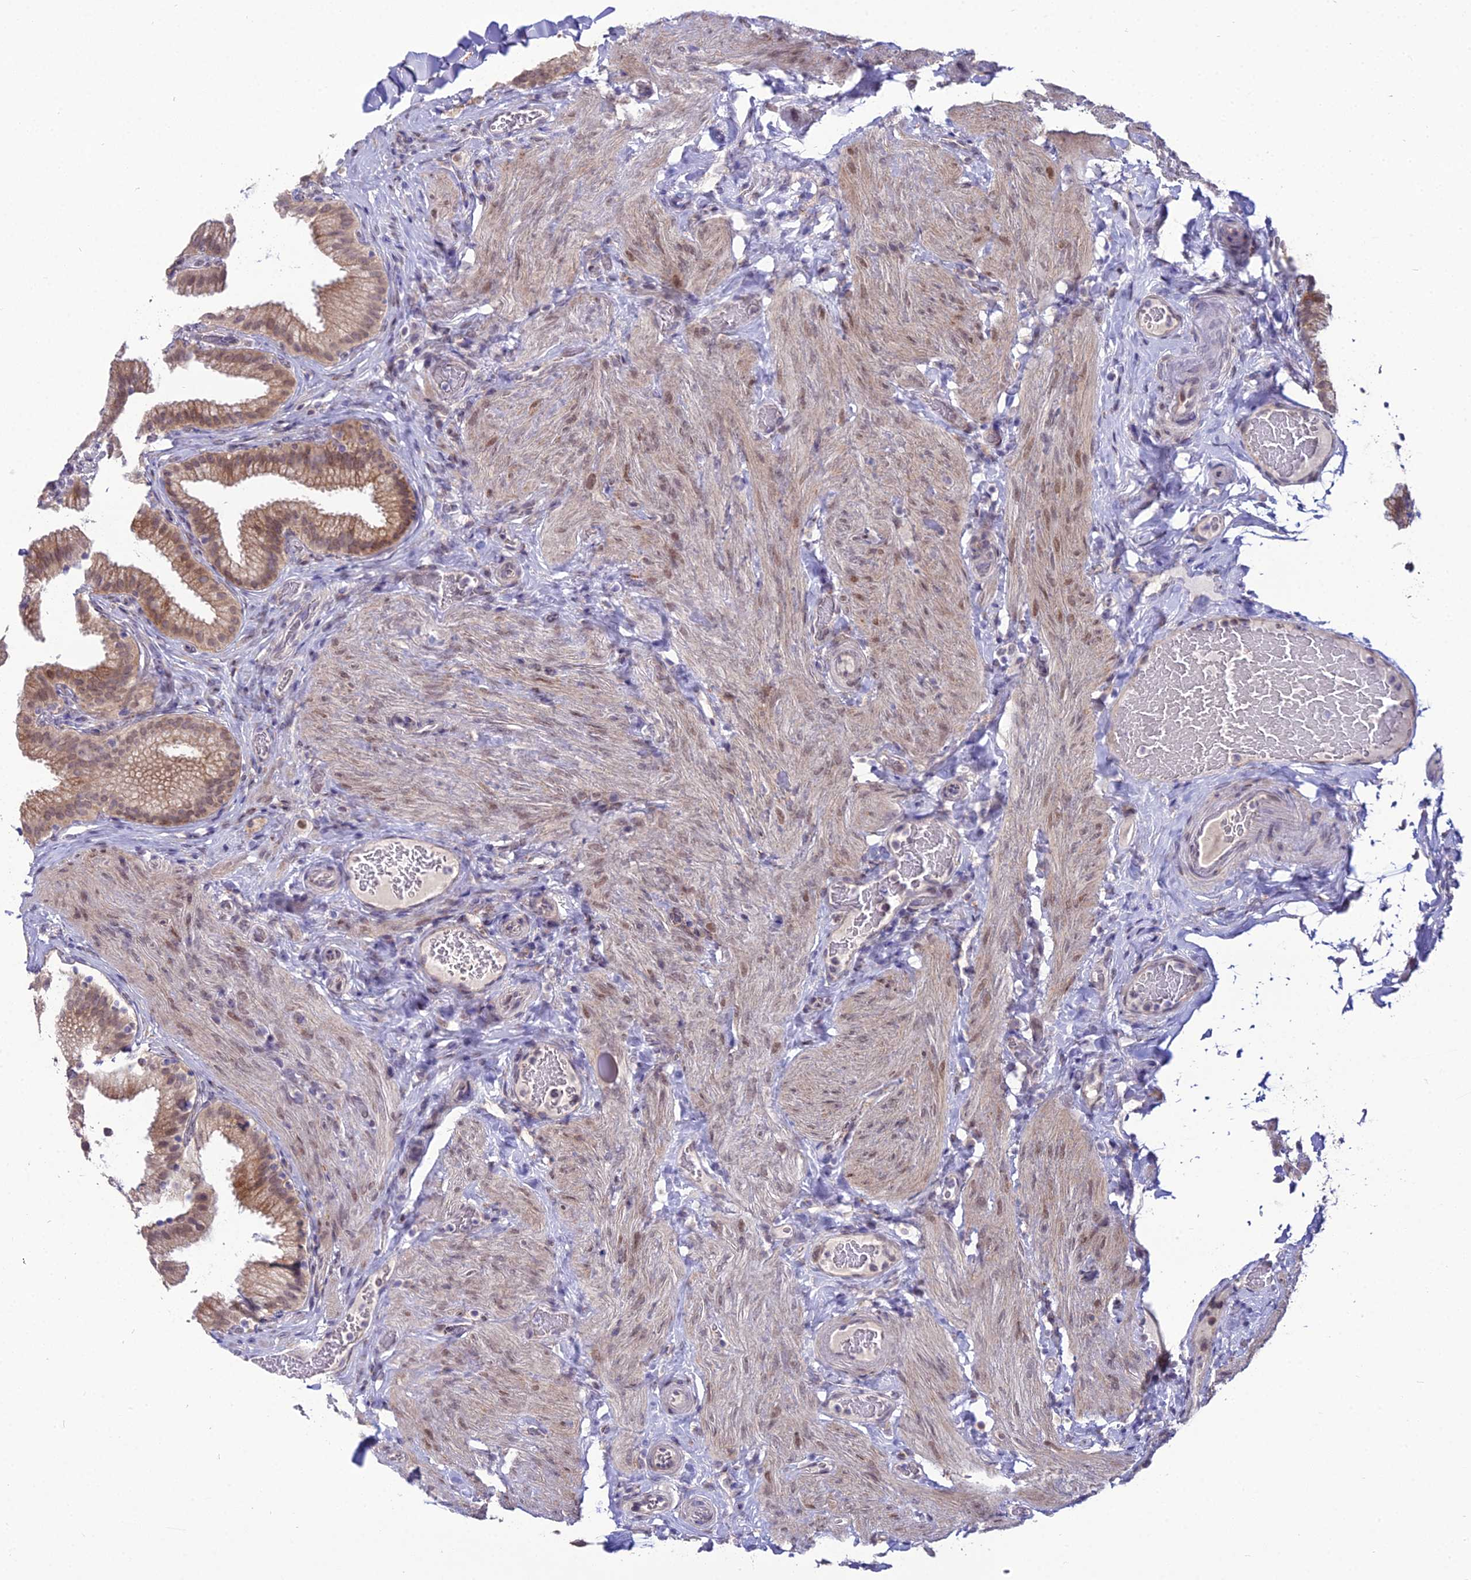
{"staining": {"intensity": "moderate", "quantity": ">75%", "location": "cytoplasmic/membranous,nuclear"}, "tissue": "gallbladder", "cell_type": "Glandular cells", "image_type": "normal", "snomed": [{"axis": "morphology", "description": "Normal tissue, NOS"}, {"axis": "topography", "description": "Gallbladder"}], "caption": "Immunohistochemistry micrograph of unremarkable human gallbladder stained for a protein (brown), which reveals medium levels of moderate cytoplasmic/membranous,nuclear expression in about >75% of glandular cells.", "gene": "TROAP", "patient": {"sex": "male", "age": 54}}